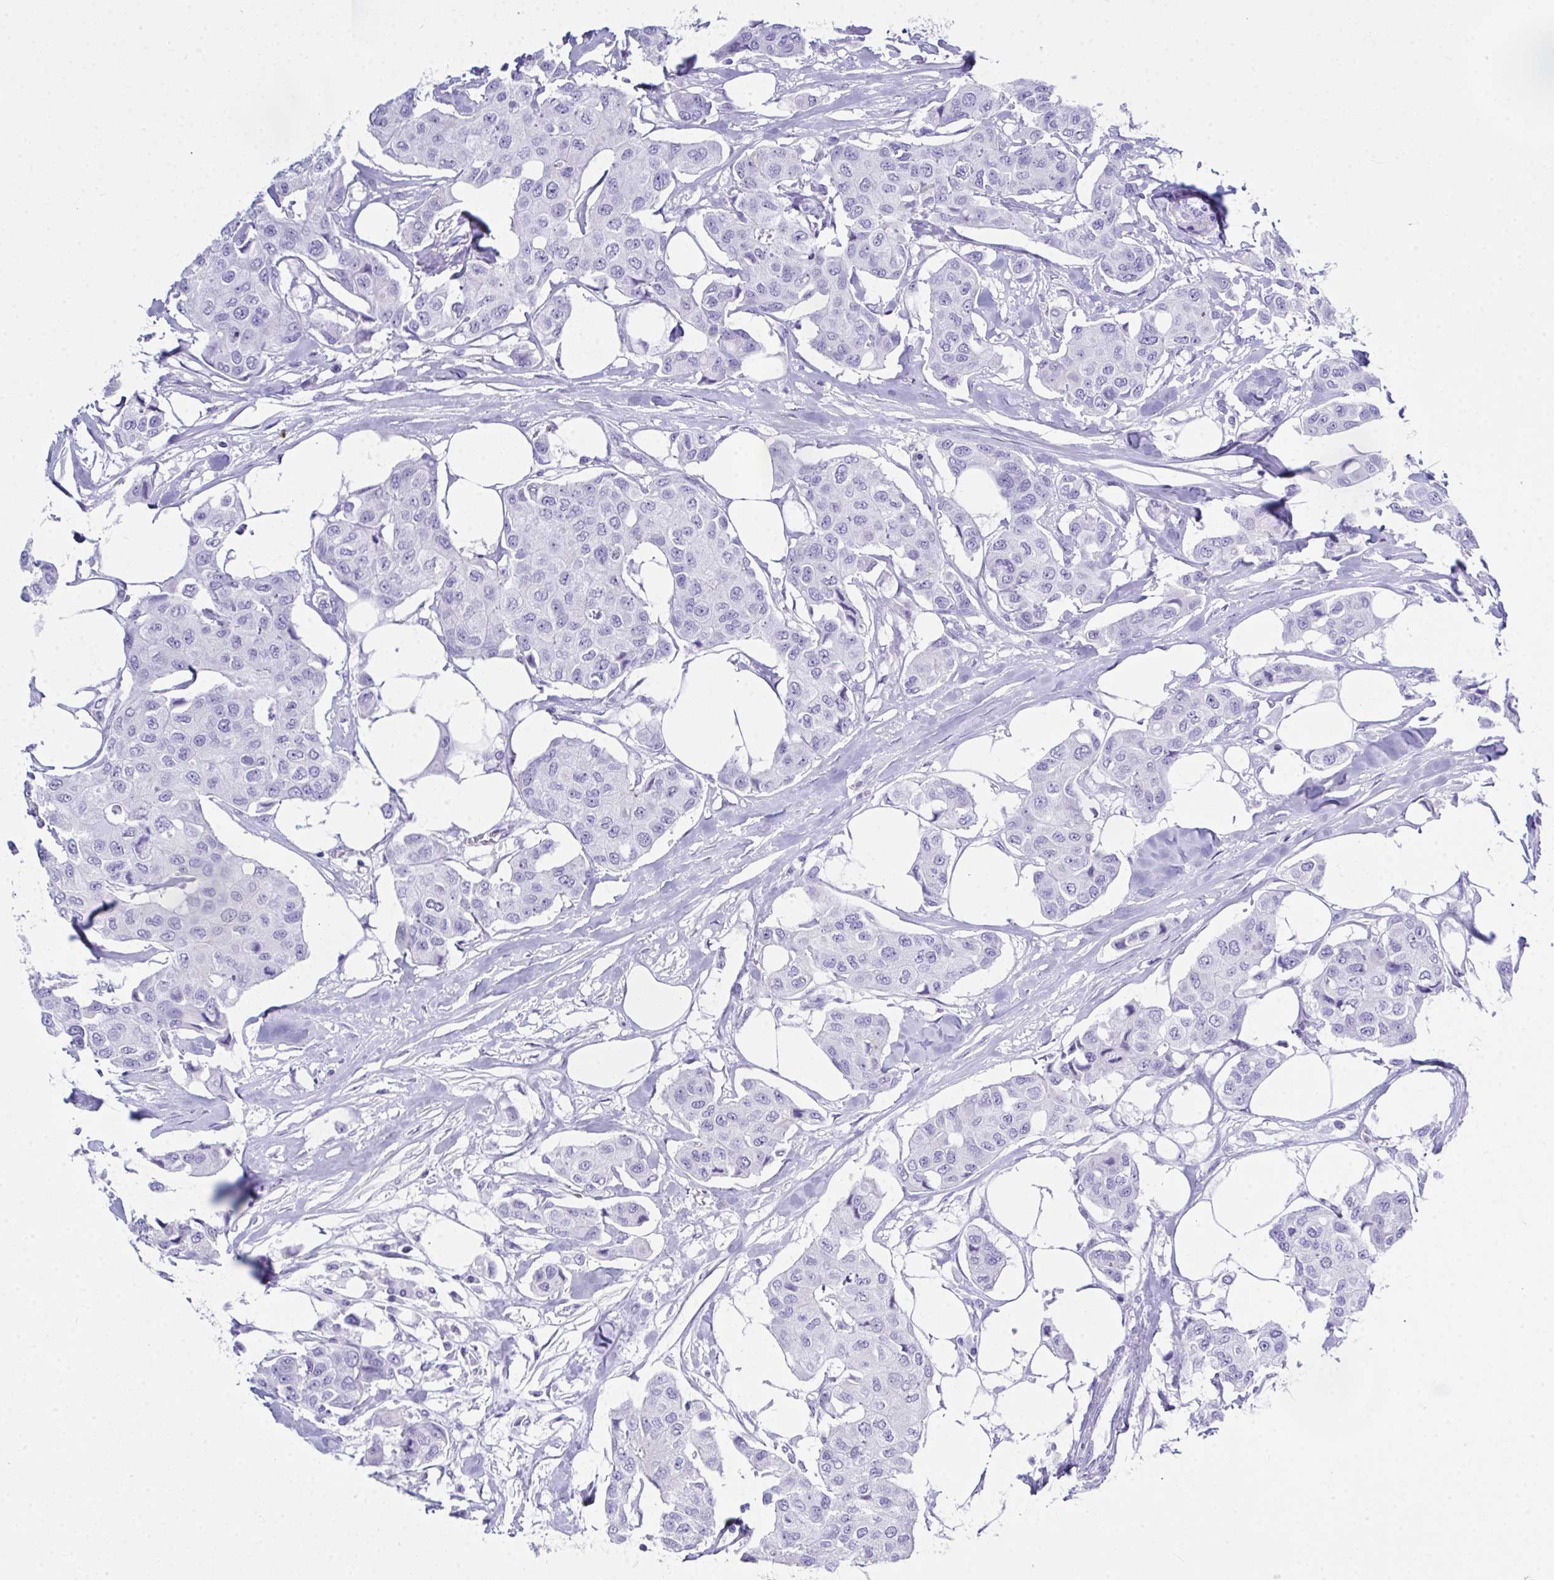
{"staining": {"intensity": "negative", "quantity": "none", "location": "none"}, "tissue": "breast cancer", "cell_type": "Tumor cells", "image_type": "cancer", "snomed": [{"axis": "morphology", "description": "Duct carcinoma"}, {"axis": "topography", "description": "Breast"}, {"axis": "topography", "description": "Lymph node"}], "caption": "This is an immunohistochemistry (IHC) micrograph of human breast cancer. There is no positivity in tumor cells.", "gene": "LGALS4", "patient": {"sex": "female", "age": 80}}